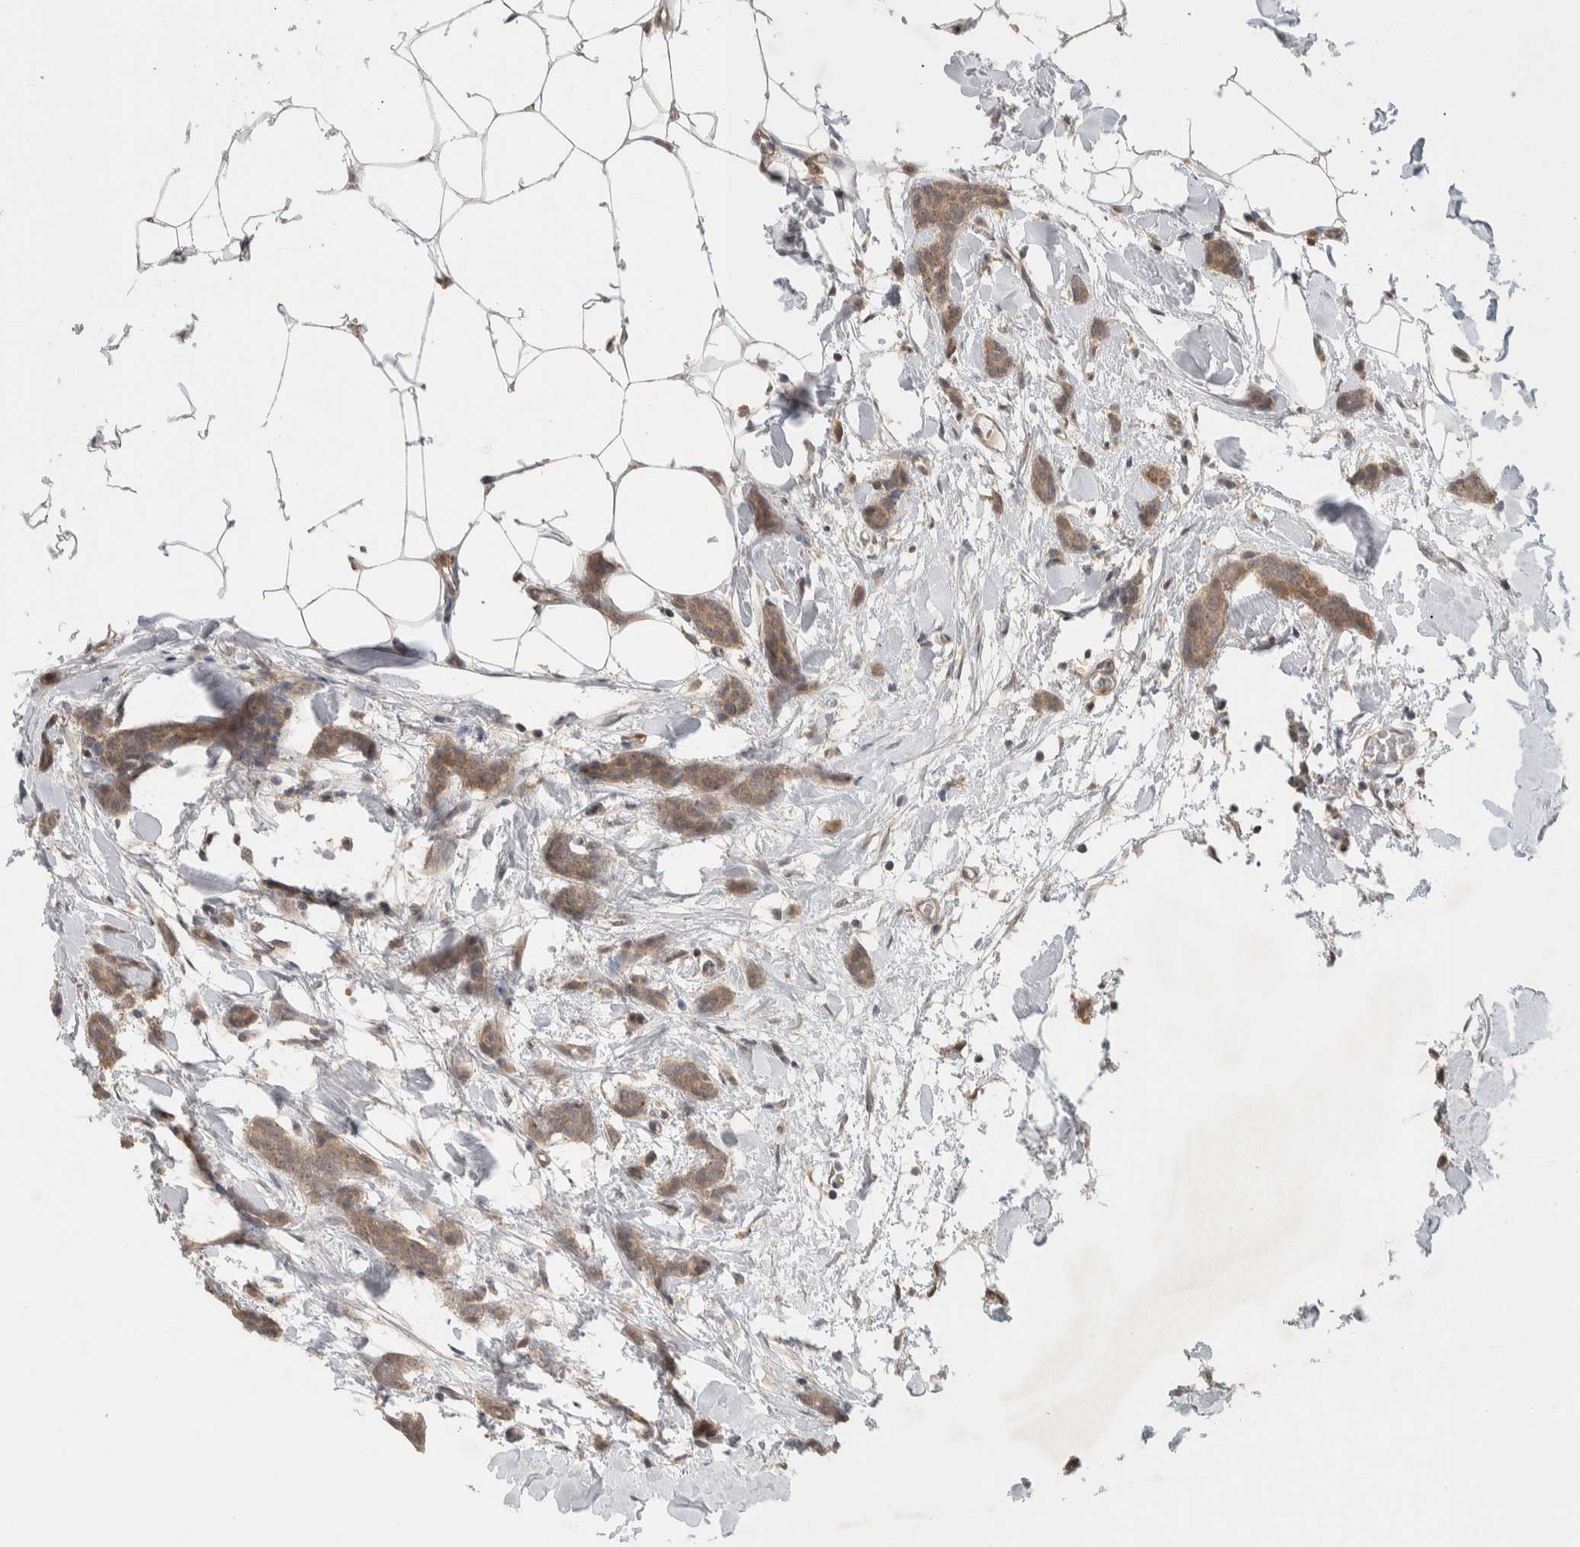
{"staining": {"intensity": "weak", "quantity": ">75%", "location": "cytoplasmic/membranous"}, "tissue": "breast cancer", "cell_type": "Tumor cells", "image_type": "cancer", "snomed": [{"axis": "morphology", "description": "Lobular carcinoma"}, {"axis": "topography", "description": "Skin"}, {"axis": "topography", "description": "Breast"}], "caption": "Tumor cells reveal low levels of weak cytoplasmic/membranous positivity in about >75% of cells in breast cancer (lobular carcinoma).", "gene": "DEPTOR", "patient": {"sex": "female", "age": 46}}